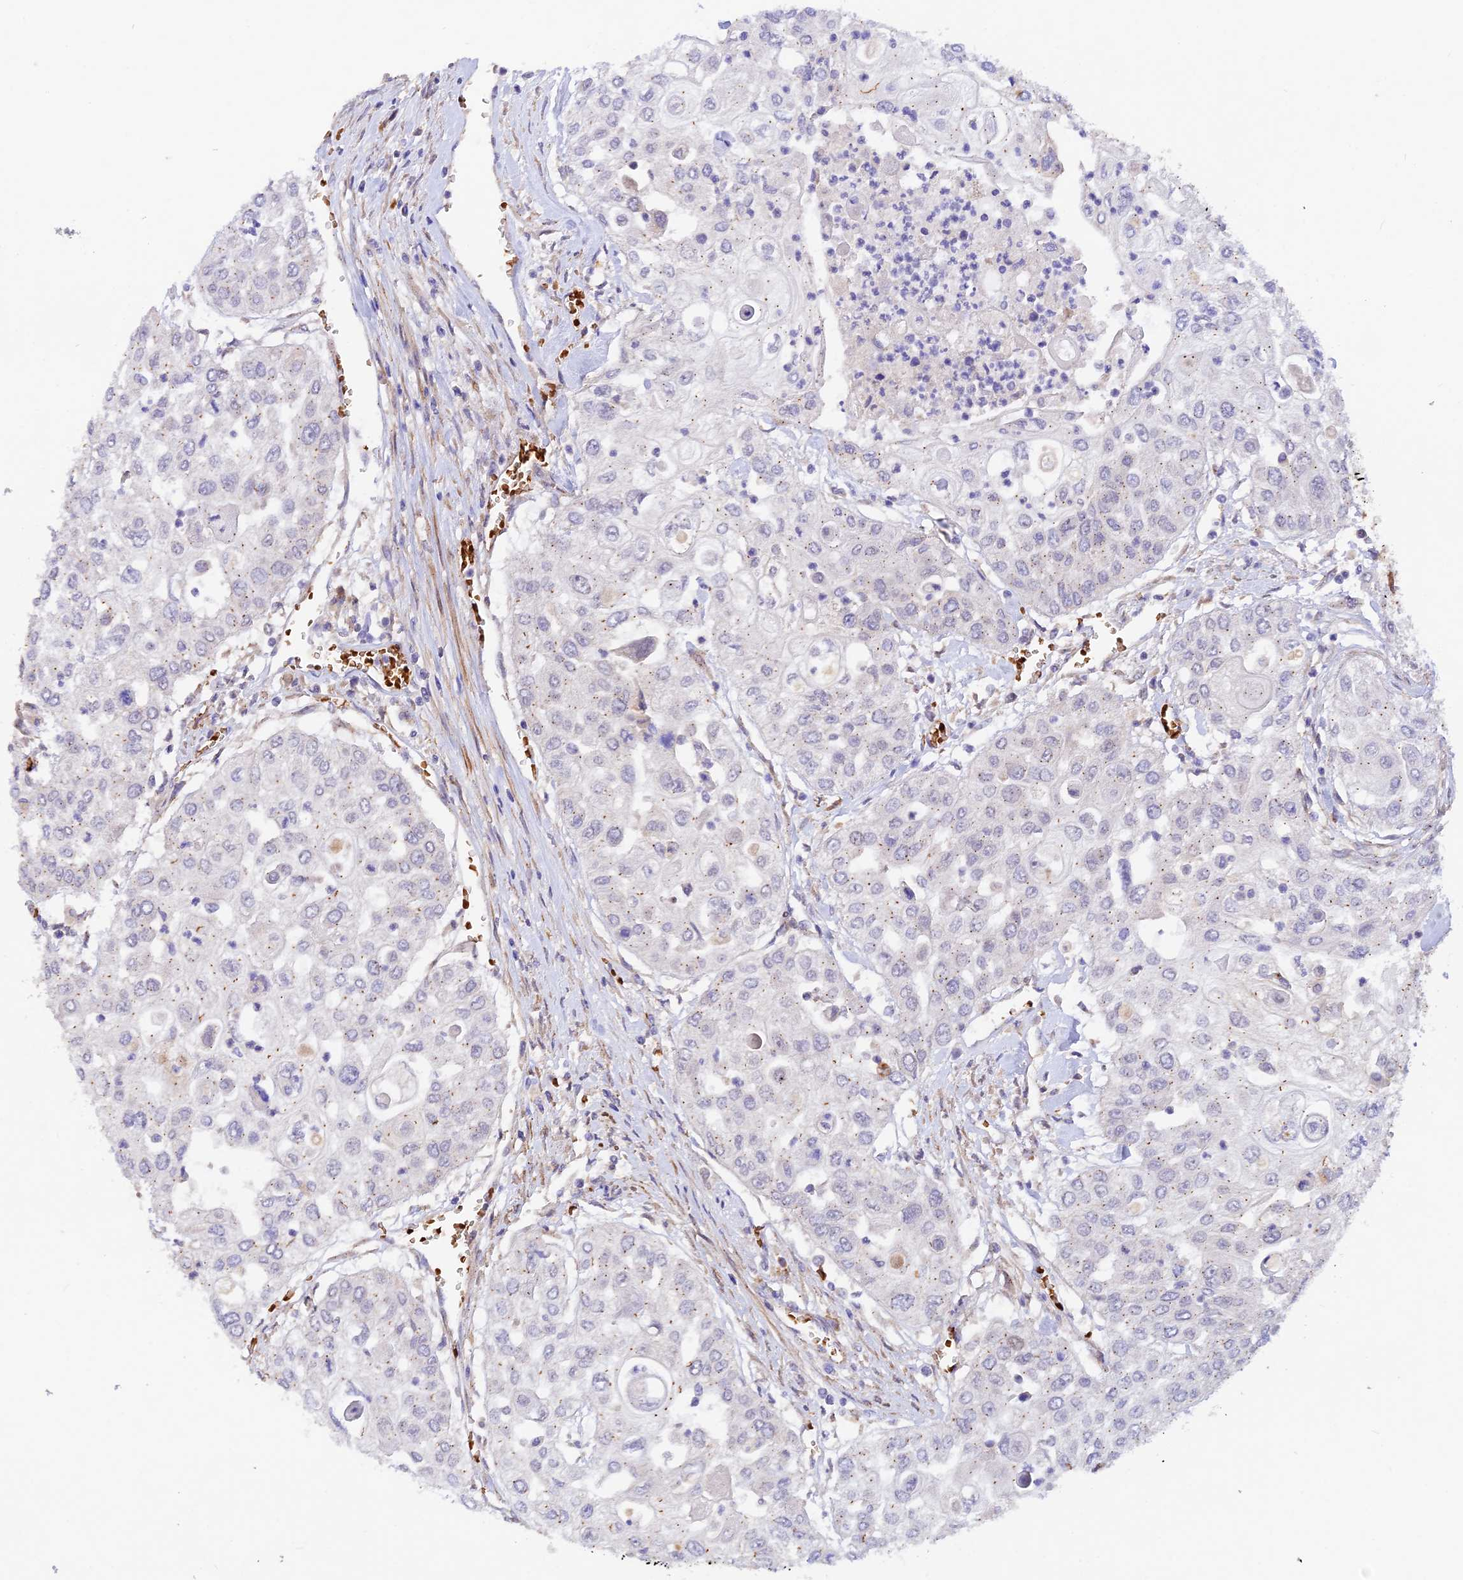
{"staining": {"intensity": "negative", "quantity": "none", "location": "none"}, "tissue": "urothelial cancer", "cell_type": "Tumor cells", "image_type": "cancer", "snomed": [{"axis": "morphology", "description": "Urothelial carcinoma, High grade"}, {"axis": "topography", "description": "Urinary bladder"}], "caption": "High power microscopy histopathology image of an immunohistochemistry histopathology image of urothelial carcinoma (high-grade), revealing no significant staining in tumor cells. (Immunohistochemistry (ihc), brightfield microscopy, high magnification).", "gene": "WDFY4", "patient": {"sex": "female", "age": 79}}